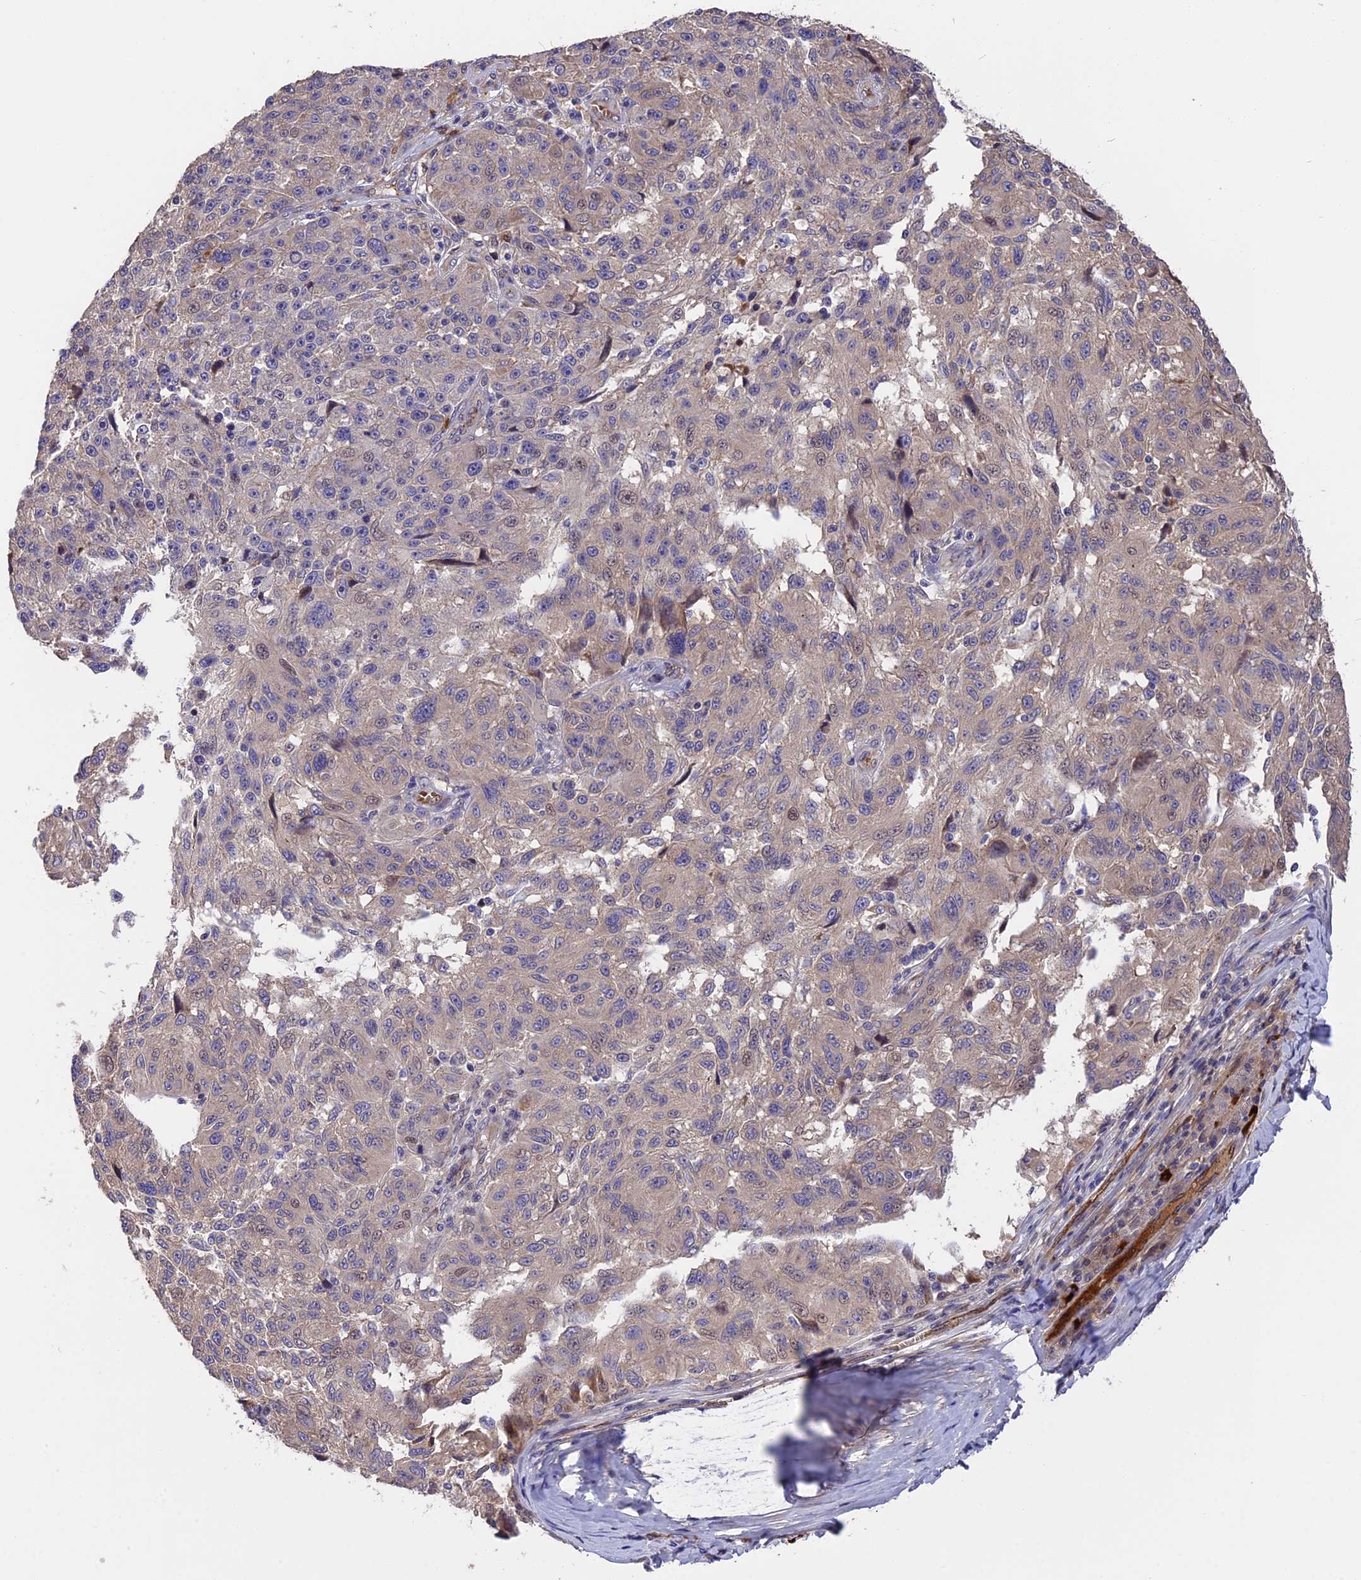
{"staining": {"intensity": "weak", "quantity": "<25%", "location": "cytoplasmic/membranous"}, "tissue": "melanoma", "cell_type": "Tumor cells", "image_type": "cancer", "snomed": [{"axis": "morphology", "description": "Malignant melanoma, NOS"}, {"axis": "topography", "description": "Skin"}], "caption": "Tumor cells show no significant expression in melanoma.", "gene": "MFSD2A", "patient": {"sex": "male", "age": 53}}